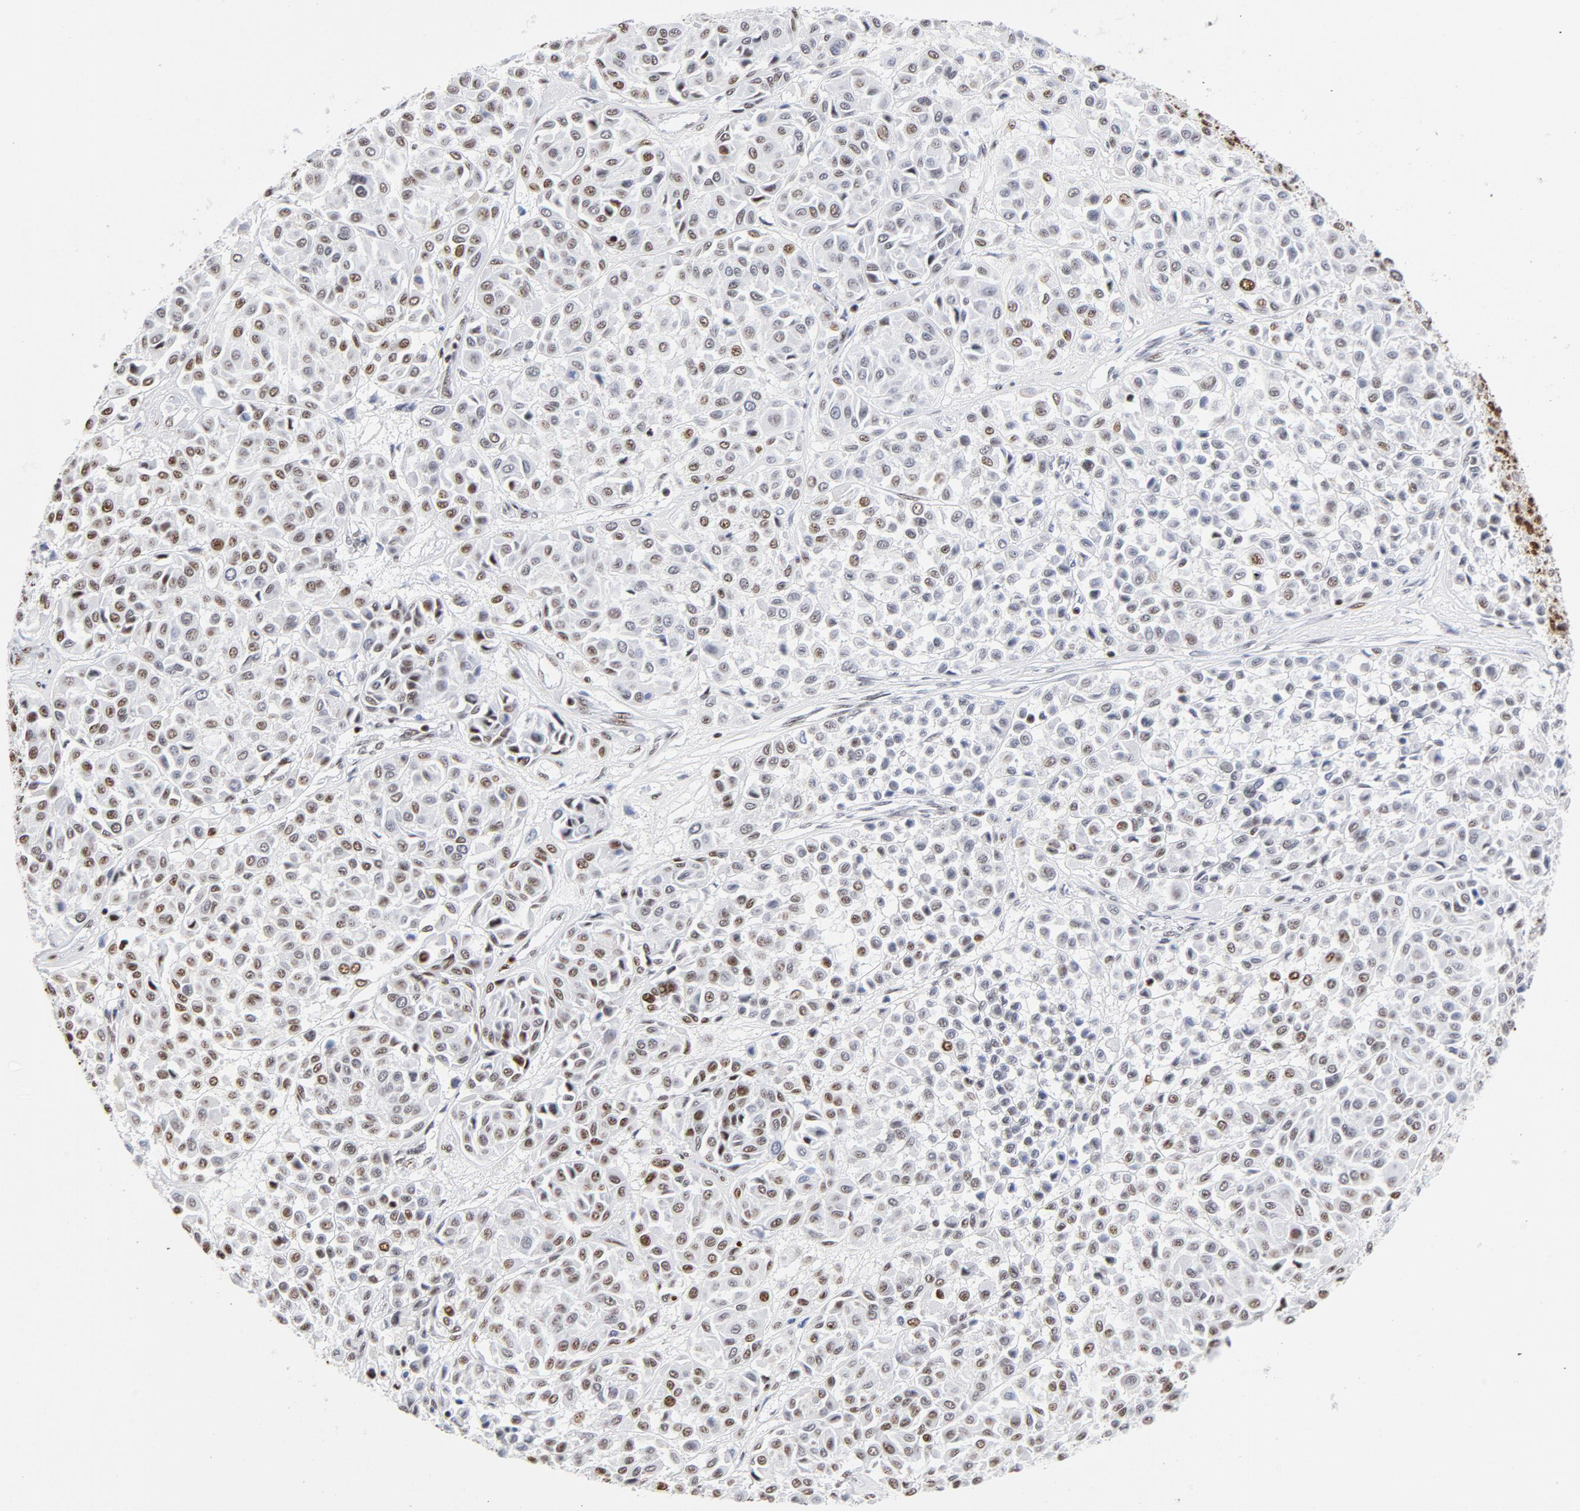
{"staining": {"intensity": "strong", "quantity": ">75%", "location": "nuclear"}, "tissue": "melanoma", "cell_type": "Tumor cells", "image_type": "cancer", "snomed": [{"axis": "morphology", "description": "Malignant melanoma, Metastatic site"}, {"axis": "topography", "description": "Soft tissue"}], "caption": "This photomicrograph displays immunohistochemistry staining of human melanoma, with high strong nuclear positivity in approximately >75% of tumor cells.", "gene": "XRCC5", "patient": {"sex": "male", "age": 41}}